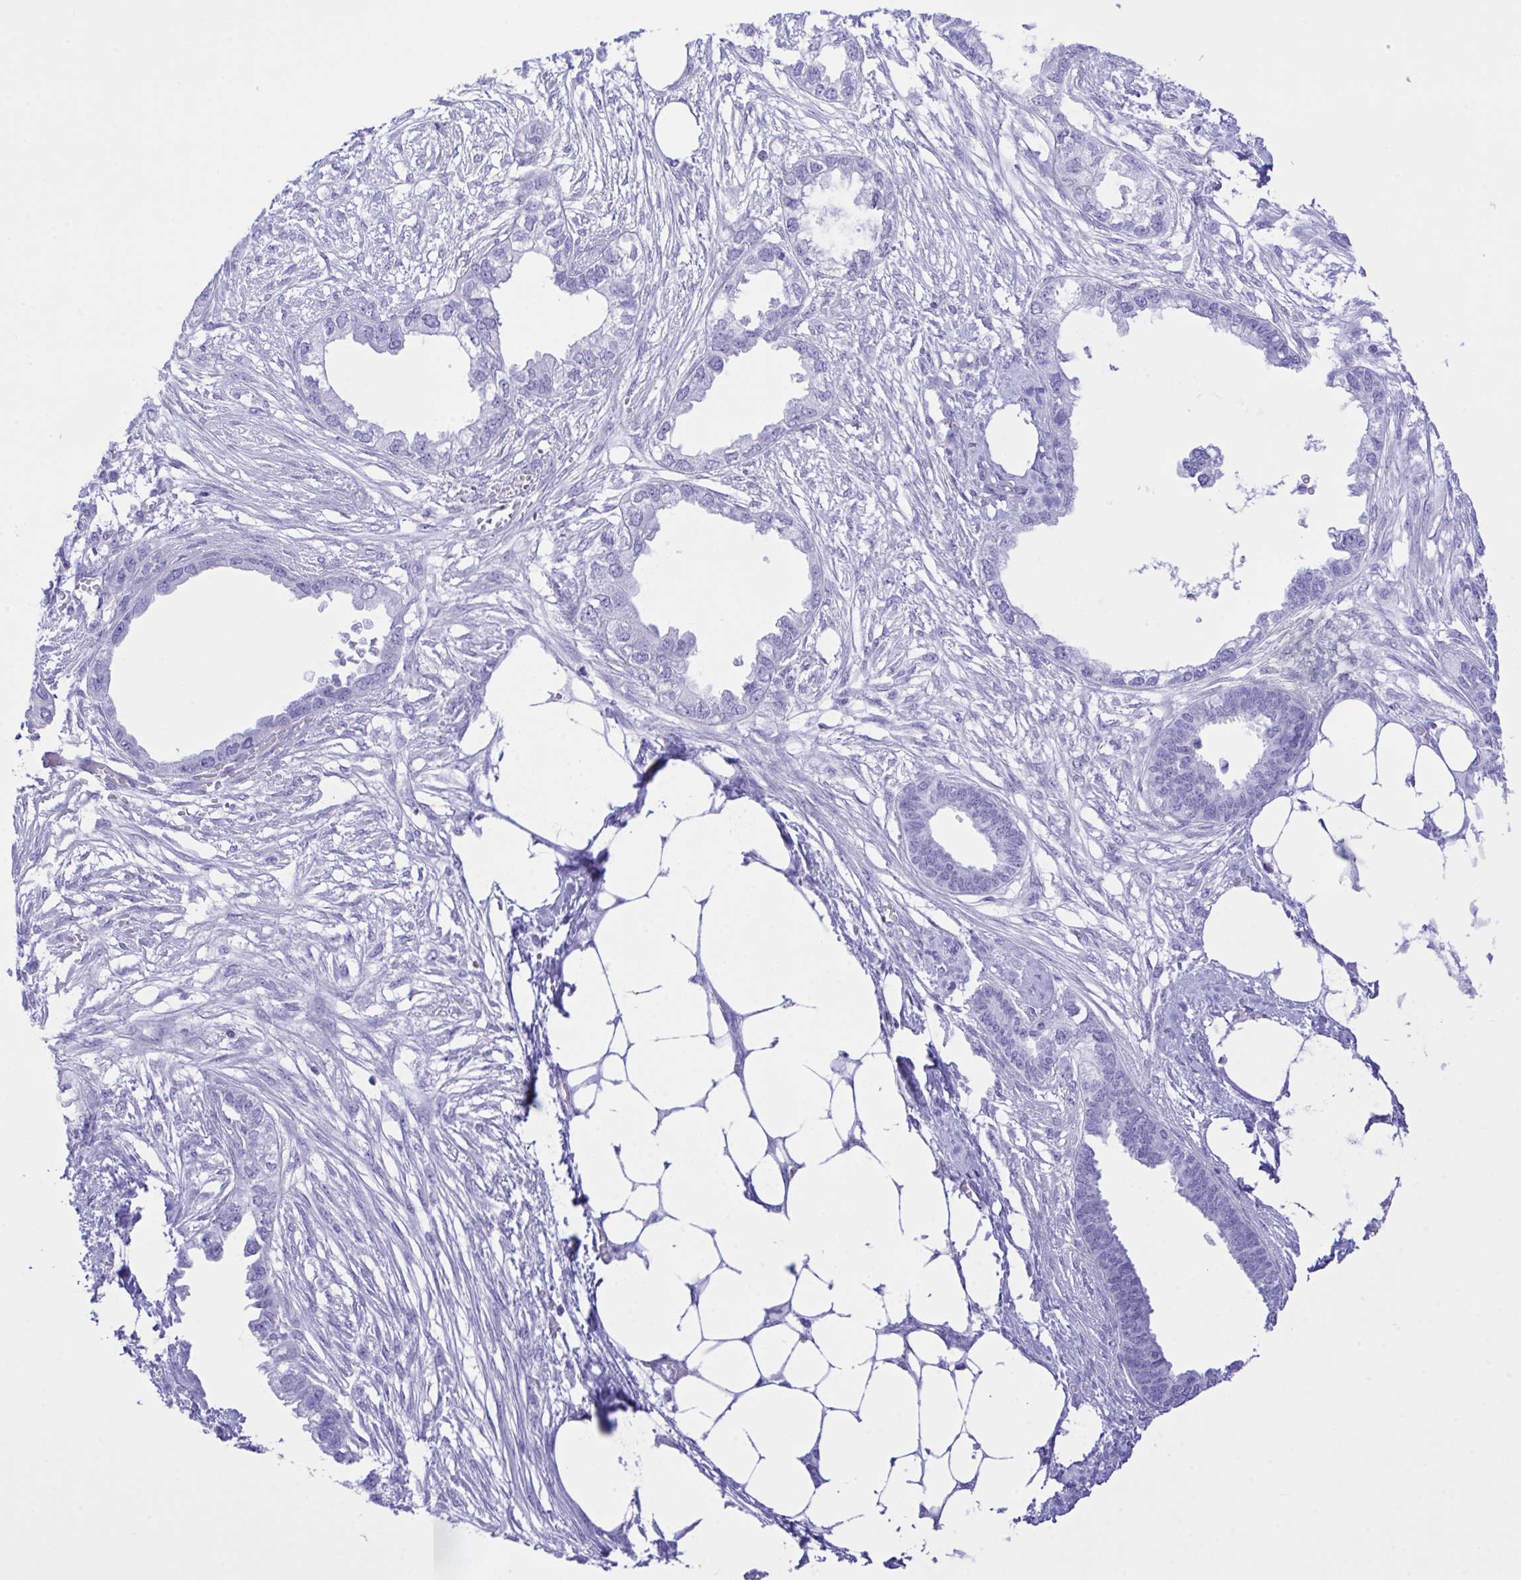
{"staining": {"intensity": "negative", "quantity": "none", "location": "none"}, "tissue": "endometrial cancer", "cell_type": "Tumor cells", "image_type": "cancer", "snomed": [{"axis": "morphology", "description": "Adenocarcinoma, NOS"}, {"axis": "morphology", "description": "Adenocarcinoma, metastatic, NOS"}, {"axis": "topography", "description": "Adipose tissue"}, {"axis": "topography", "description": "Endometrium"}], "caption": "Histopathology image shows no protein positivity in tumor cells of endometrial adenocarcinoma tissue.", "gene": "SELENOV", "patient": {"sex": "female", "age": 67}}